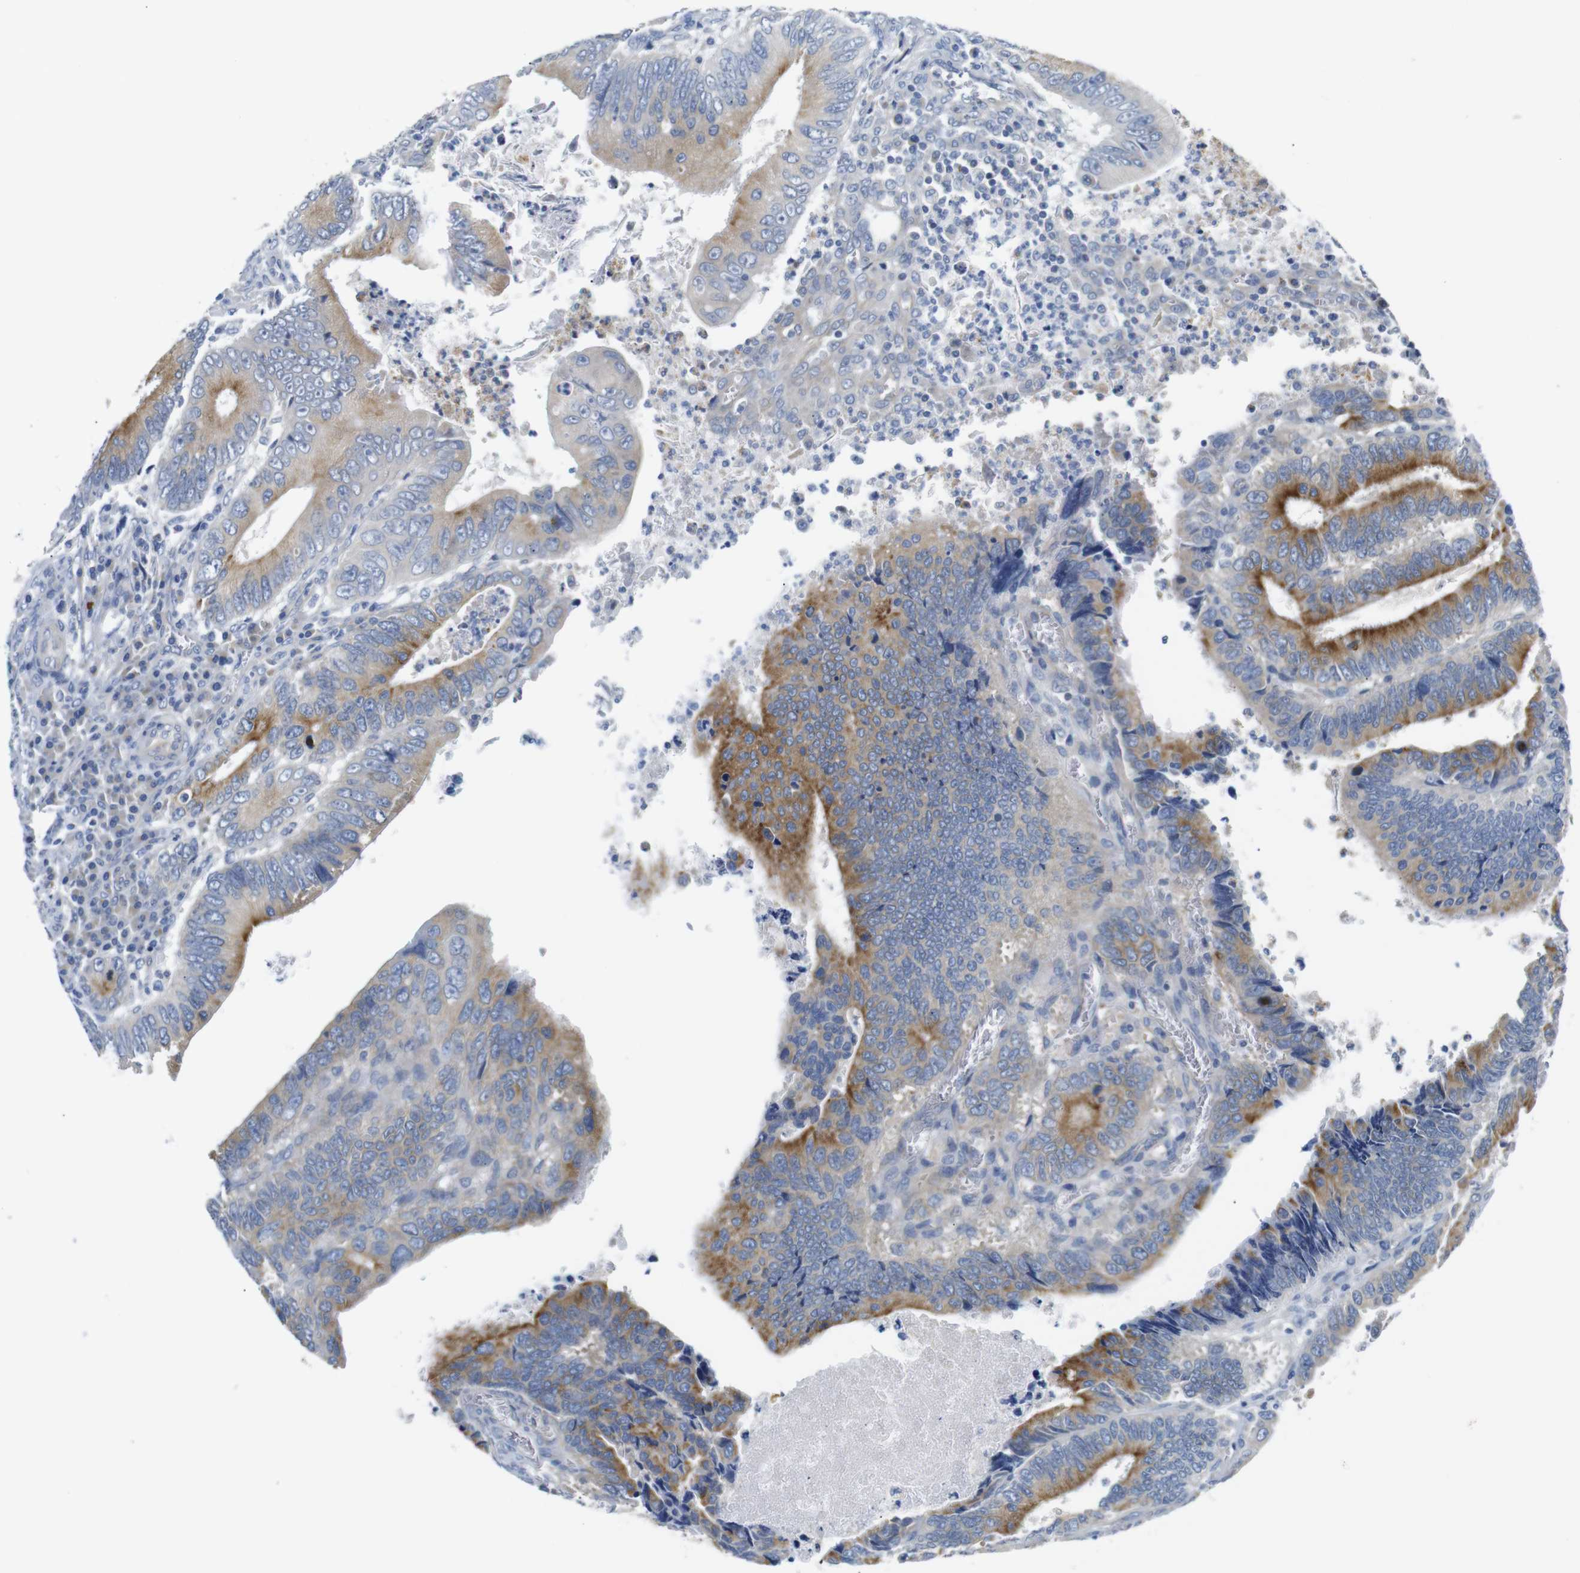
{"staining": {"intensity": "moderate", "quantity": ">75%", "location": "cytoplasmic/membranous"}, "tissue": "colorectal cancer", "cell_type": "Tumor cells", "image_type": "cancer", "snomed": [{"axis": "morphology", "description": "Inflammation, NOS"}, {"axis": "morphology", "description": "Adenocarcinoma, NOS"}, {"axis": "topography", "description": "Colon"}], "caption": "An immunohistochemistry micrograph of tumor tissue is shown. Protein staining in brown shows moderate cytoplasmic/membranous positivity in adenocarcinoma (colorectal) within tumor cells.", "gene": "DCP1A", "patient": {"sex": "male", "age": 72}}